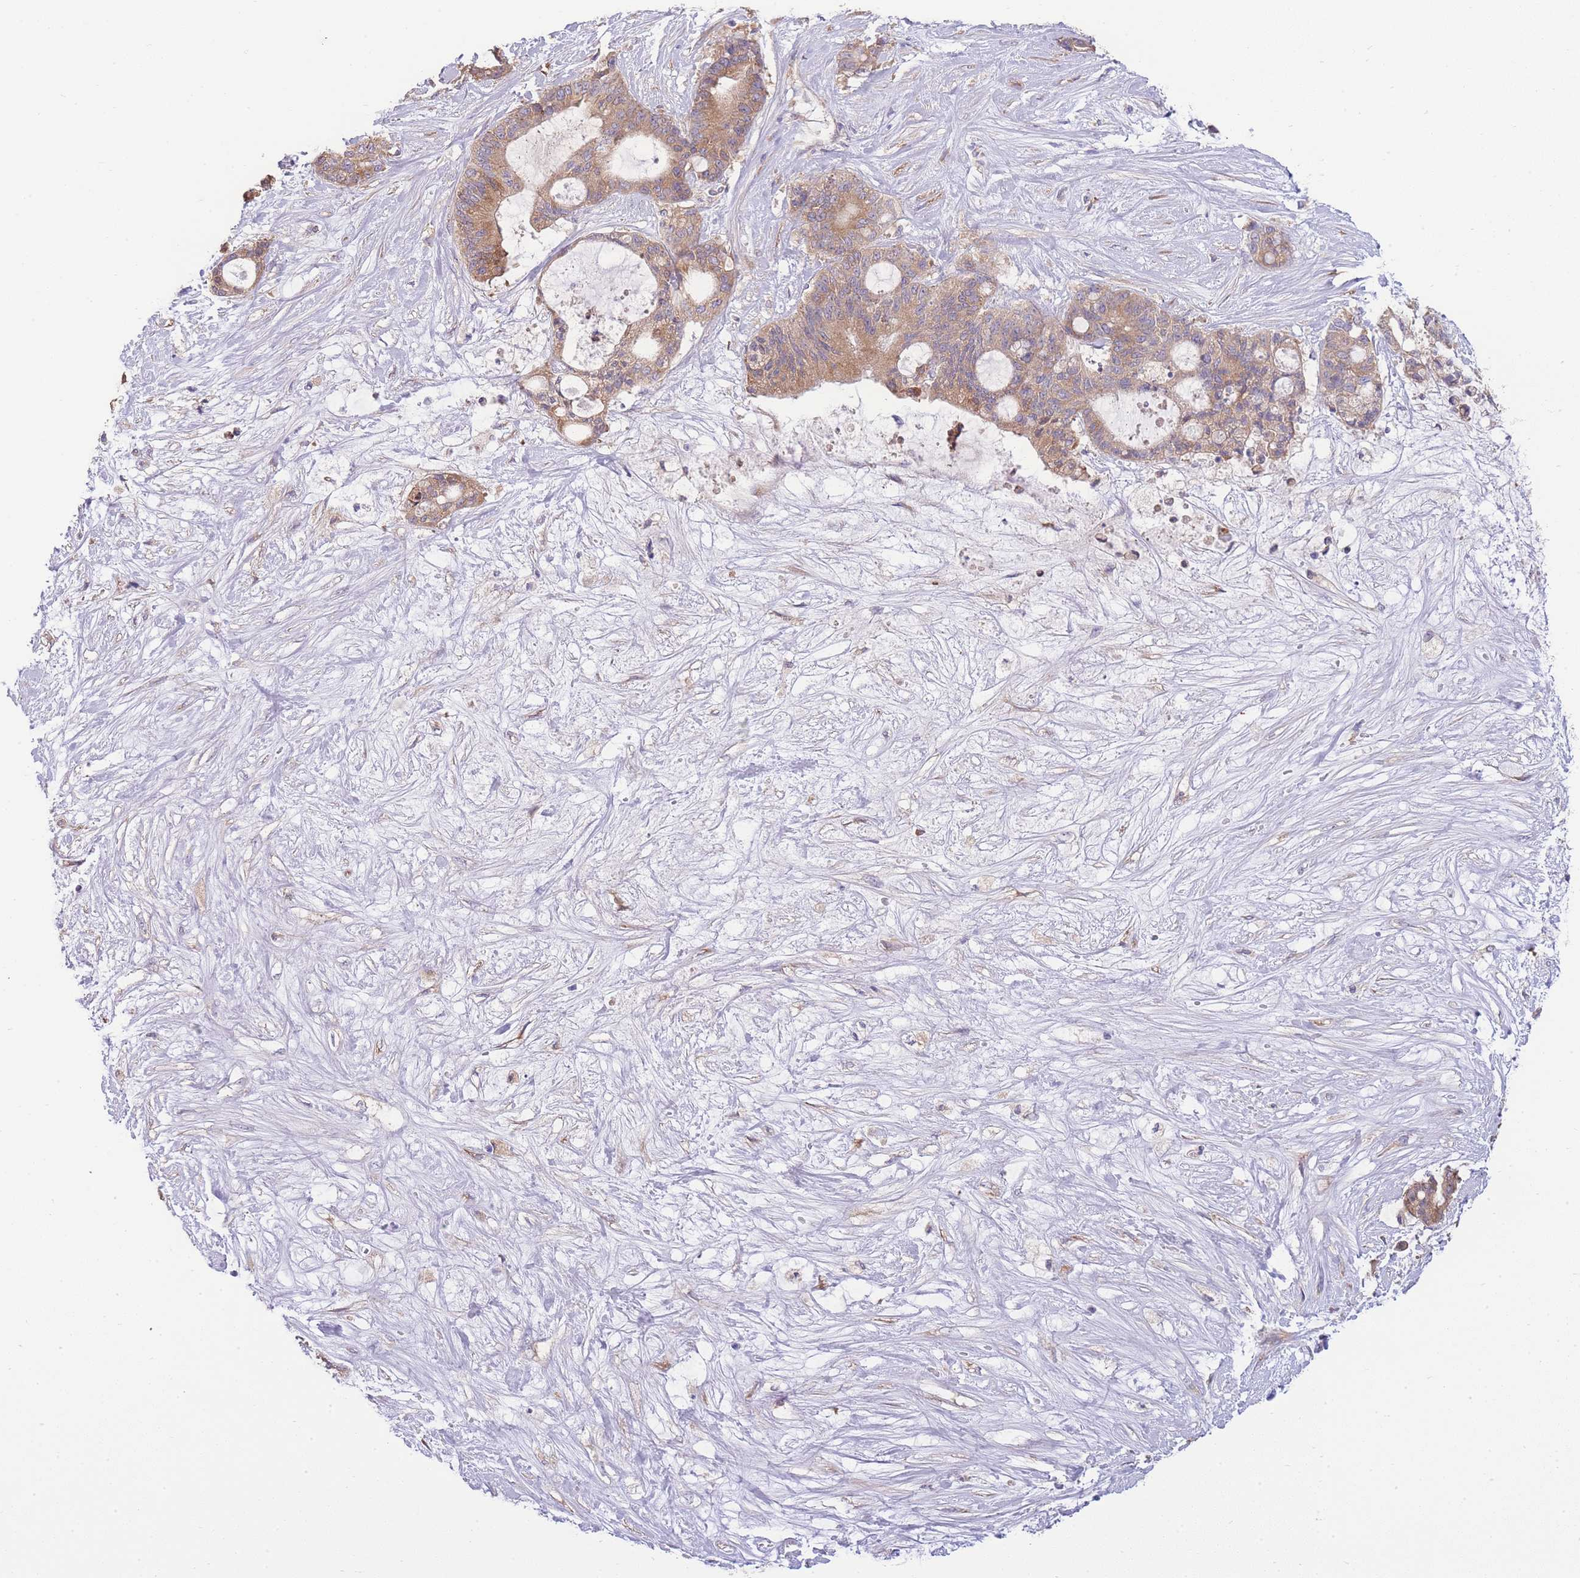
{"staining": {"intensity": "moderate", "quantity": ">75%", "location": "cytoplasmic/membranous"}, "tissue": "liver cancer", "cell_type": "Tumor cells", "image_type": "cancer", "snomed": [{"axis": "morphology", "description": "Normal tissue, NOS"}, {"axis": "morphology", "description": "Cholangiocarcinoma"}, {"axis": "topography", "description": "Liver"}, {"axis": "topography", "description": "Peripheral nerve tissue"}], "caption": "Liver cancer (cholangiocarcinoma) stained with a protein marker shows moderate staining in tumor cells.", "gene": "BEX1", "patient": {"sex": "female", "age": 73}}